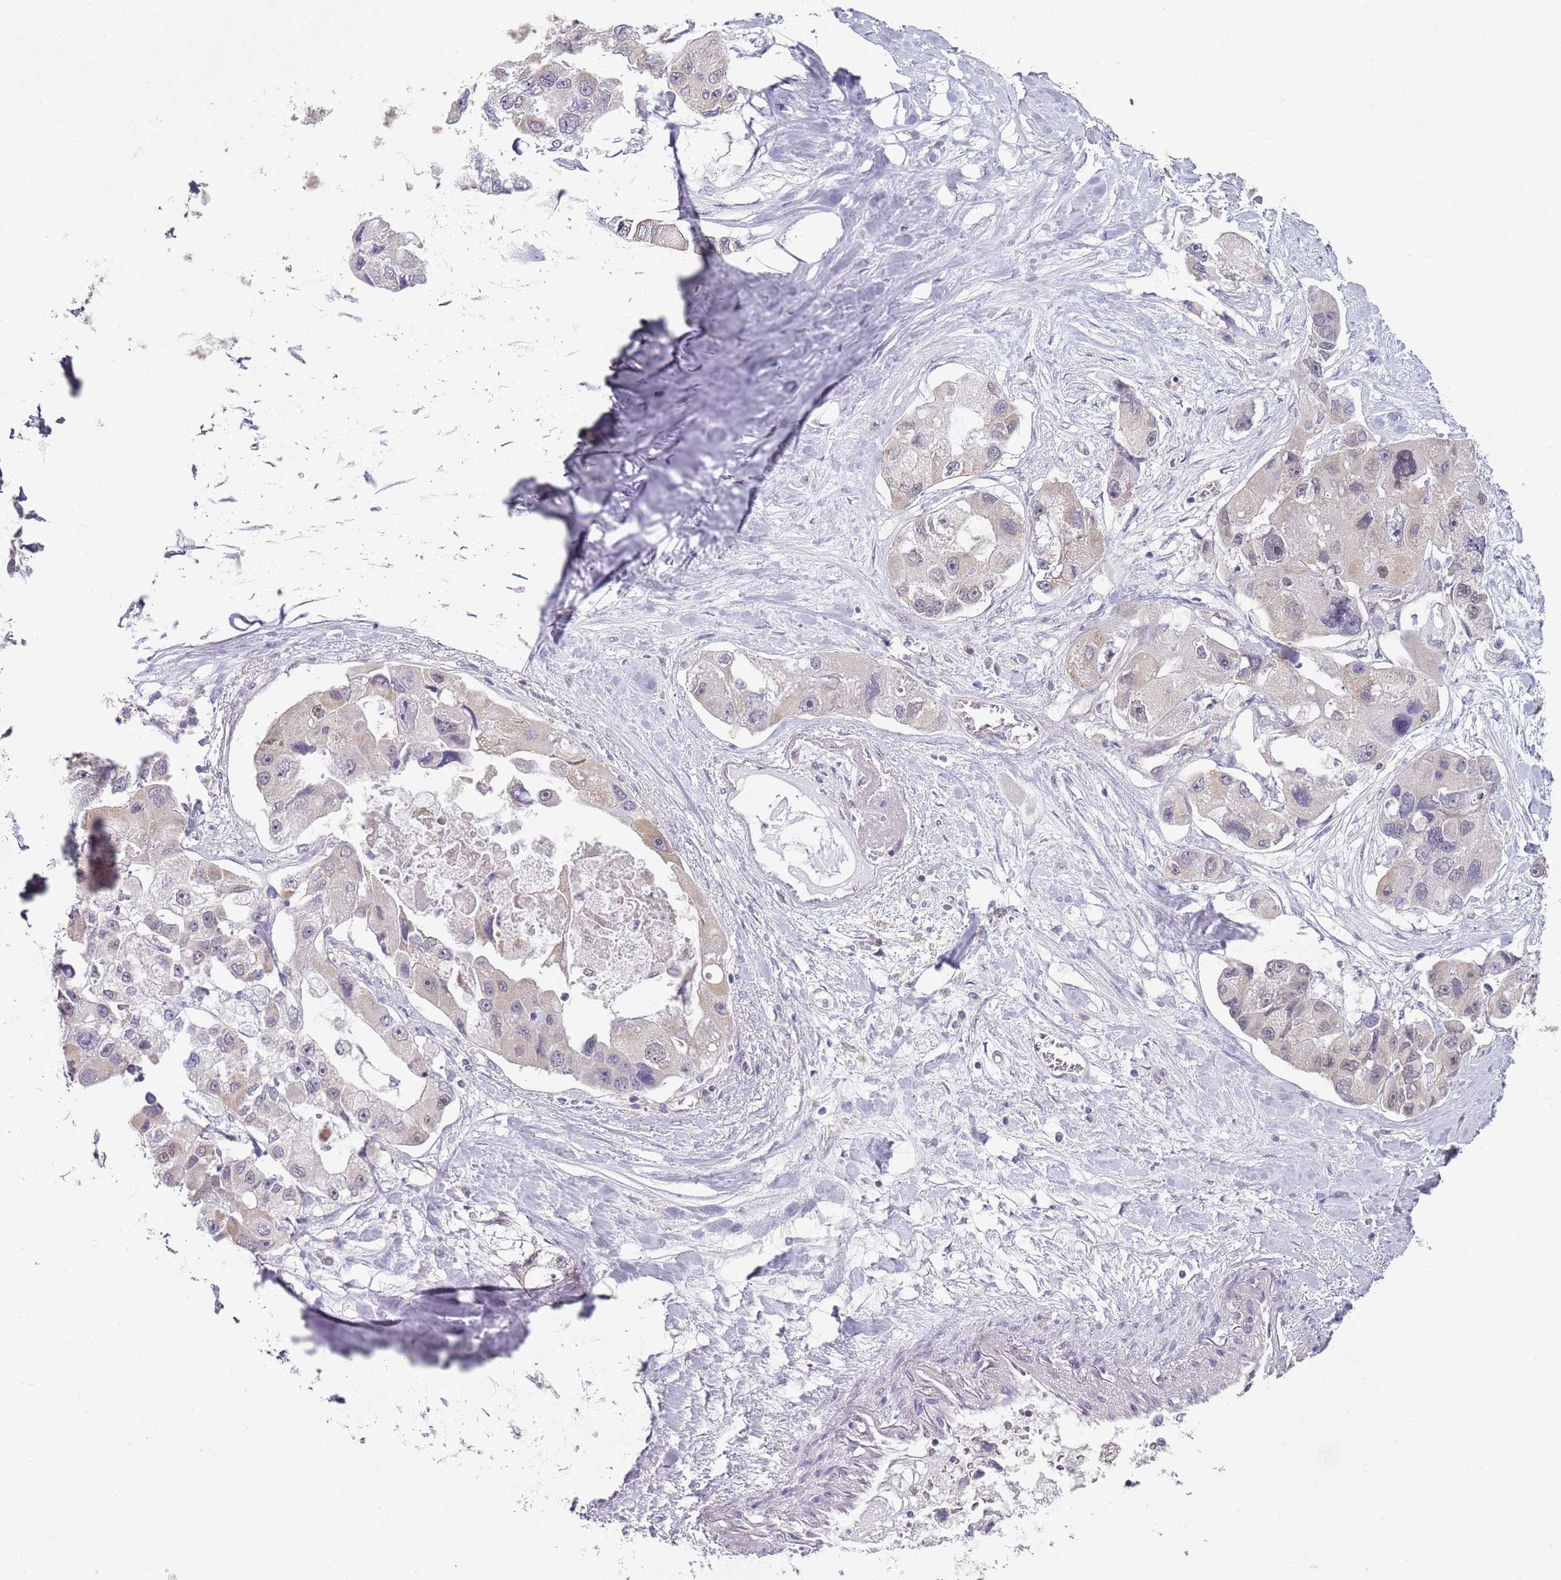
{"staining": {"intensity": "negative", "quantity": "none", "location": "none"}, "tissue": "lung cancer", "cell_type": "Tumor cells", "image_type": "cancer", "snomed": [{"axis": "morphology", "description": "Adenocarcinoma, NOS"}, {"axis": "topography", "description": "Lung"}], "caption": "Human adenocarcinoma (lung) stained for a protein using immunohistochemistry displays no staining in tumor cells.", "gene": "SMARCAL1", "patient": {"sex": "female", "age": 54}}